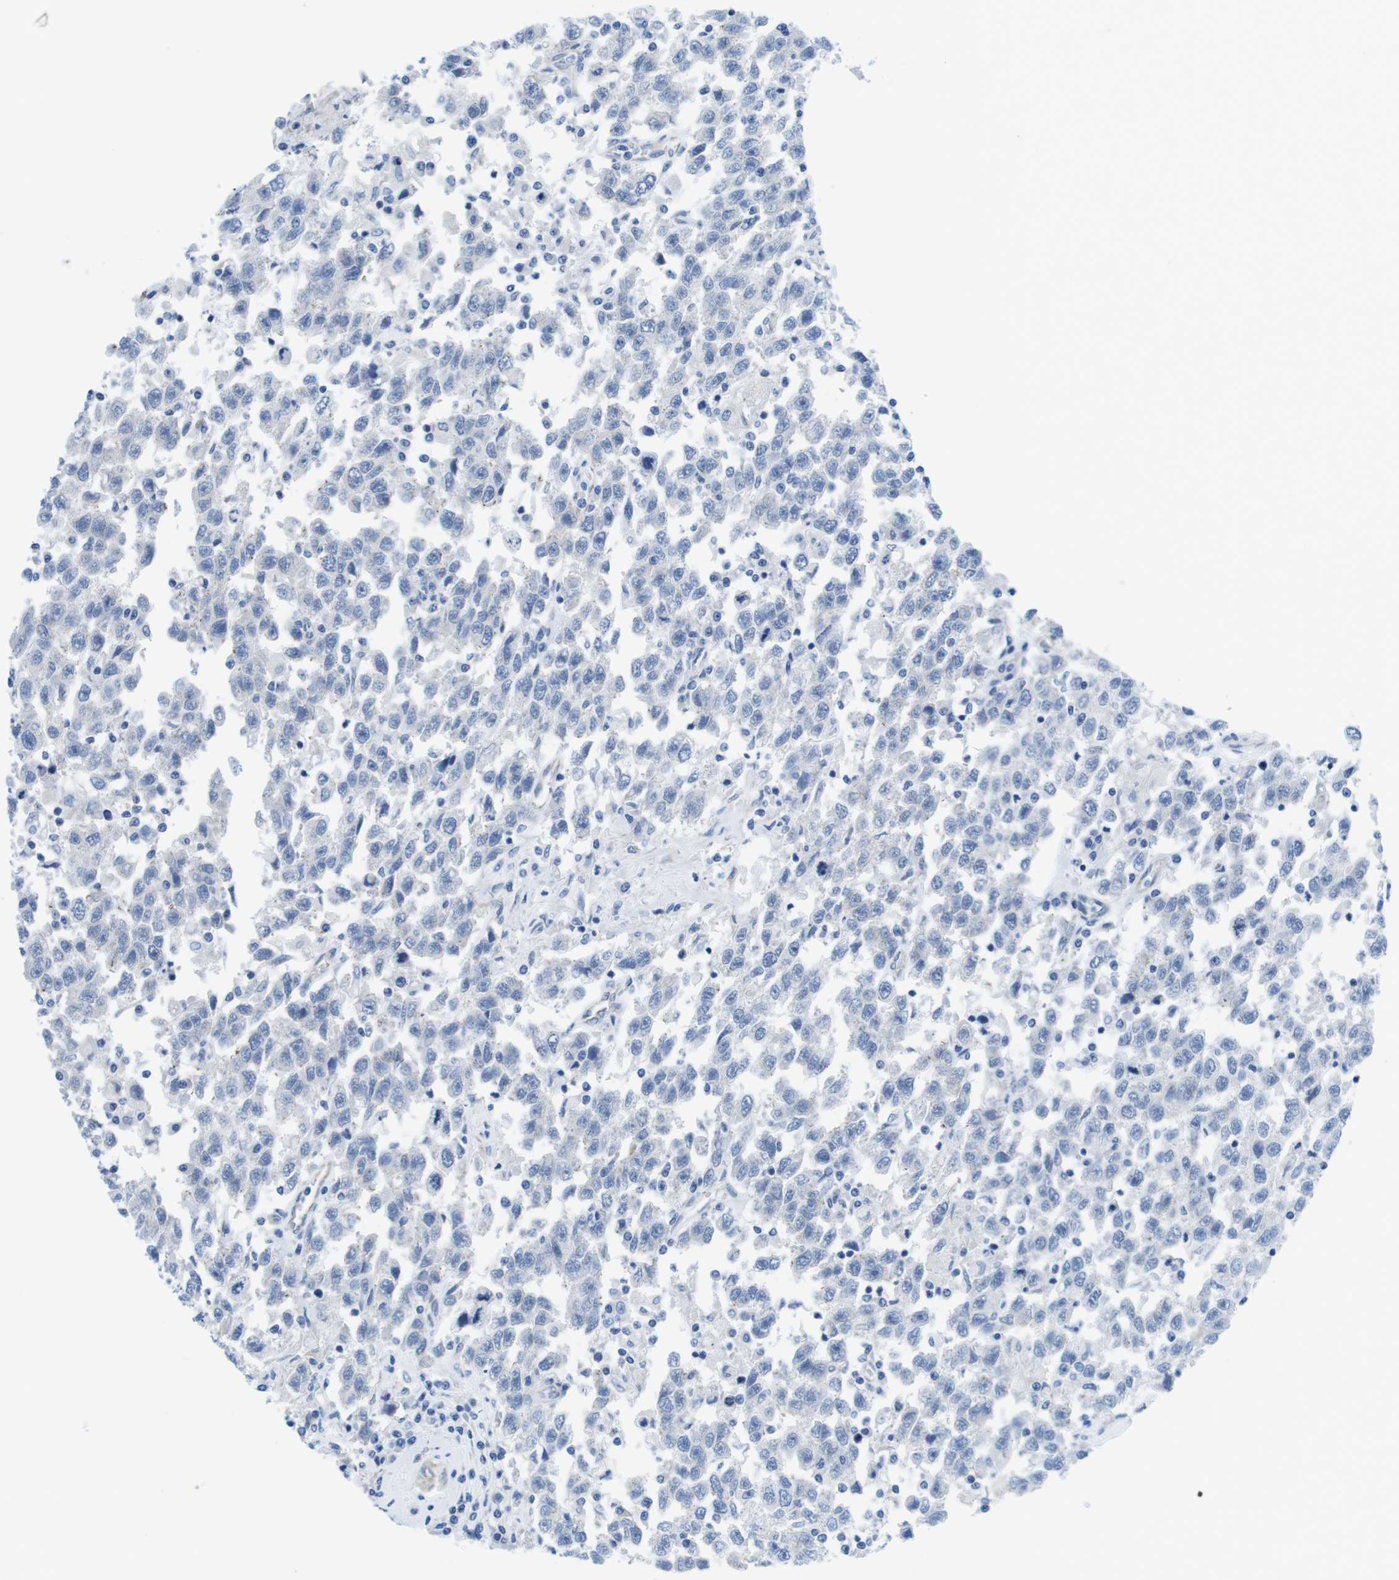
{"staining": {"intensity": "negative", "quantity": "none", "location": "none"}, "tissue": "testis cancer", "cell_type": "Tumor cells", "image_type": "cancer", "snomed": [{"axis": "morphology", "description": "Seminoma, NOS"}, {"axis": "topography", "description": "Testis"}], "caption": "Tumor cells are negative for brown protein staining in seminoma (testis). (DAB (3,3'-diaminobenzidine) immunohistochemistry (IHC), high magnification).", "gene": "CDH8", "patient": {"sex": "male", "age": 41}}